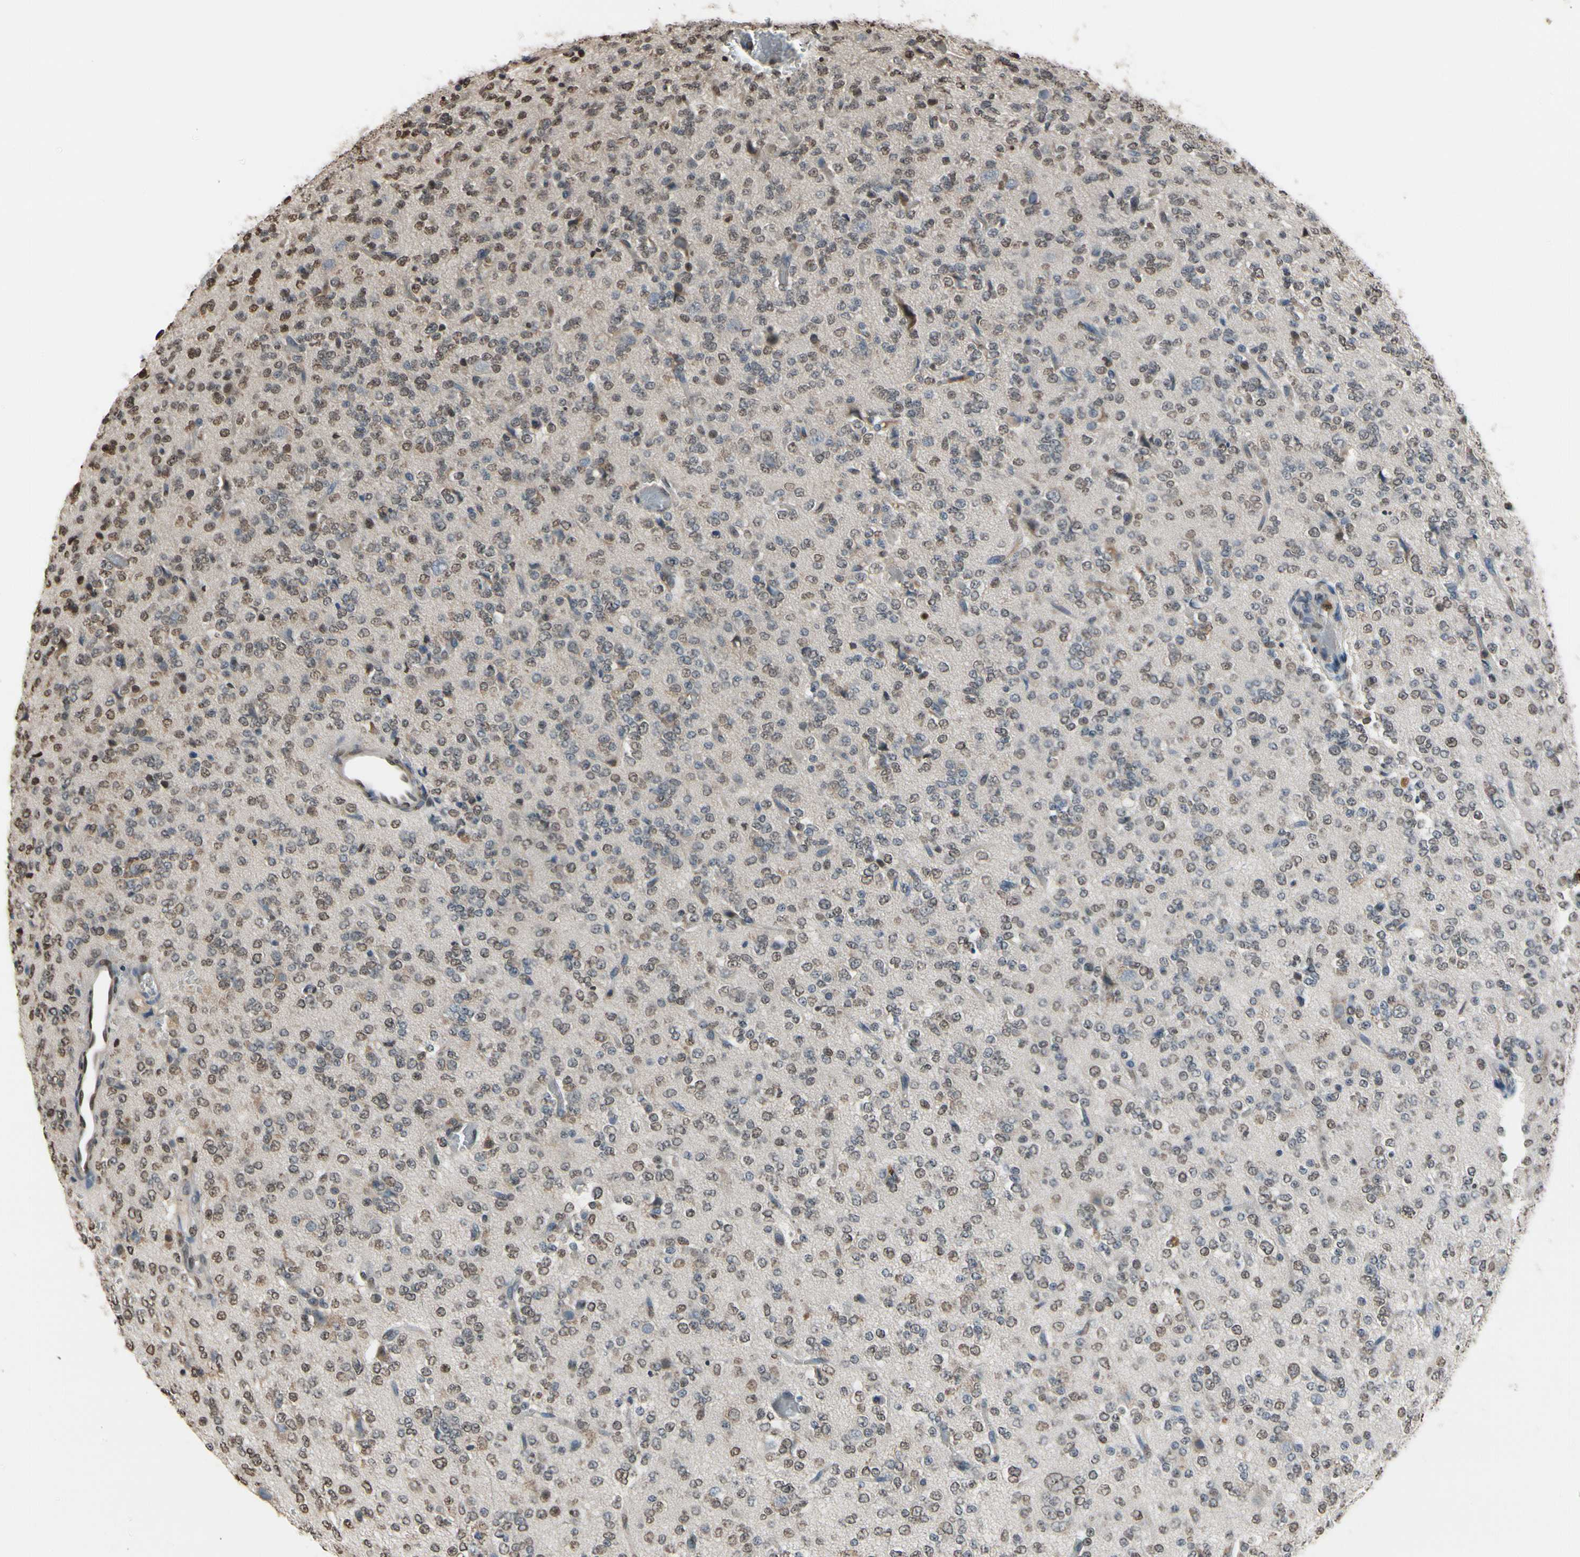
{"staining": {"intensity": "negative", "quantity": "none", "location": "none"}, "tissue": "glioma", "cell_type": "Tumor cells", "image_type": "cancer", "snomed": [{"axis": "morphology", "description": "Glioma, malignant, Low grade"}, {"axis": "topography", "description": "Brain"}], "caption": "Tumor cells are negative for brown protein staining in low-grade glioma (malignant).", "gene": "HIPK2", "patient": {"sex": "male", "age": 38}}